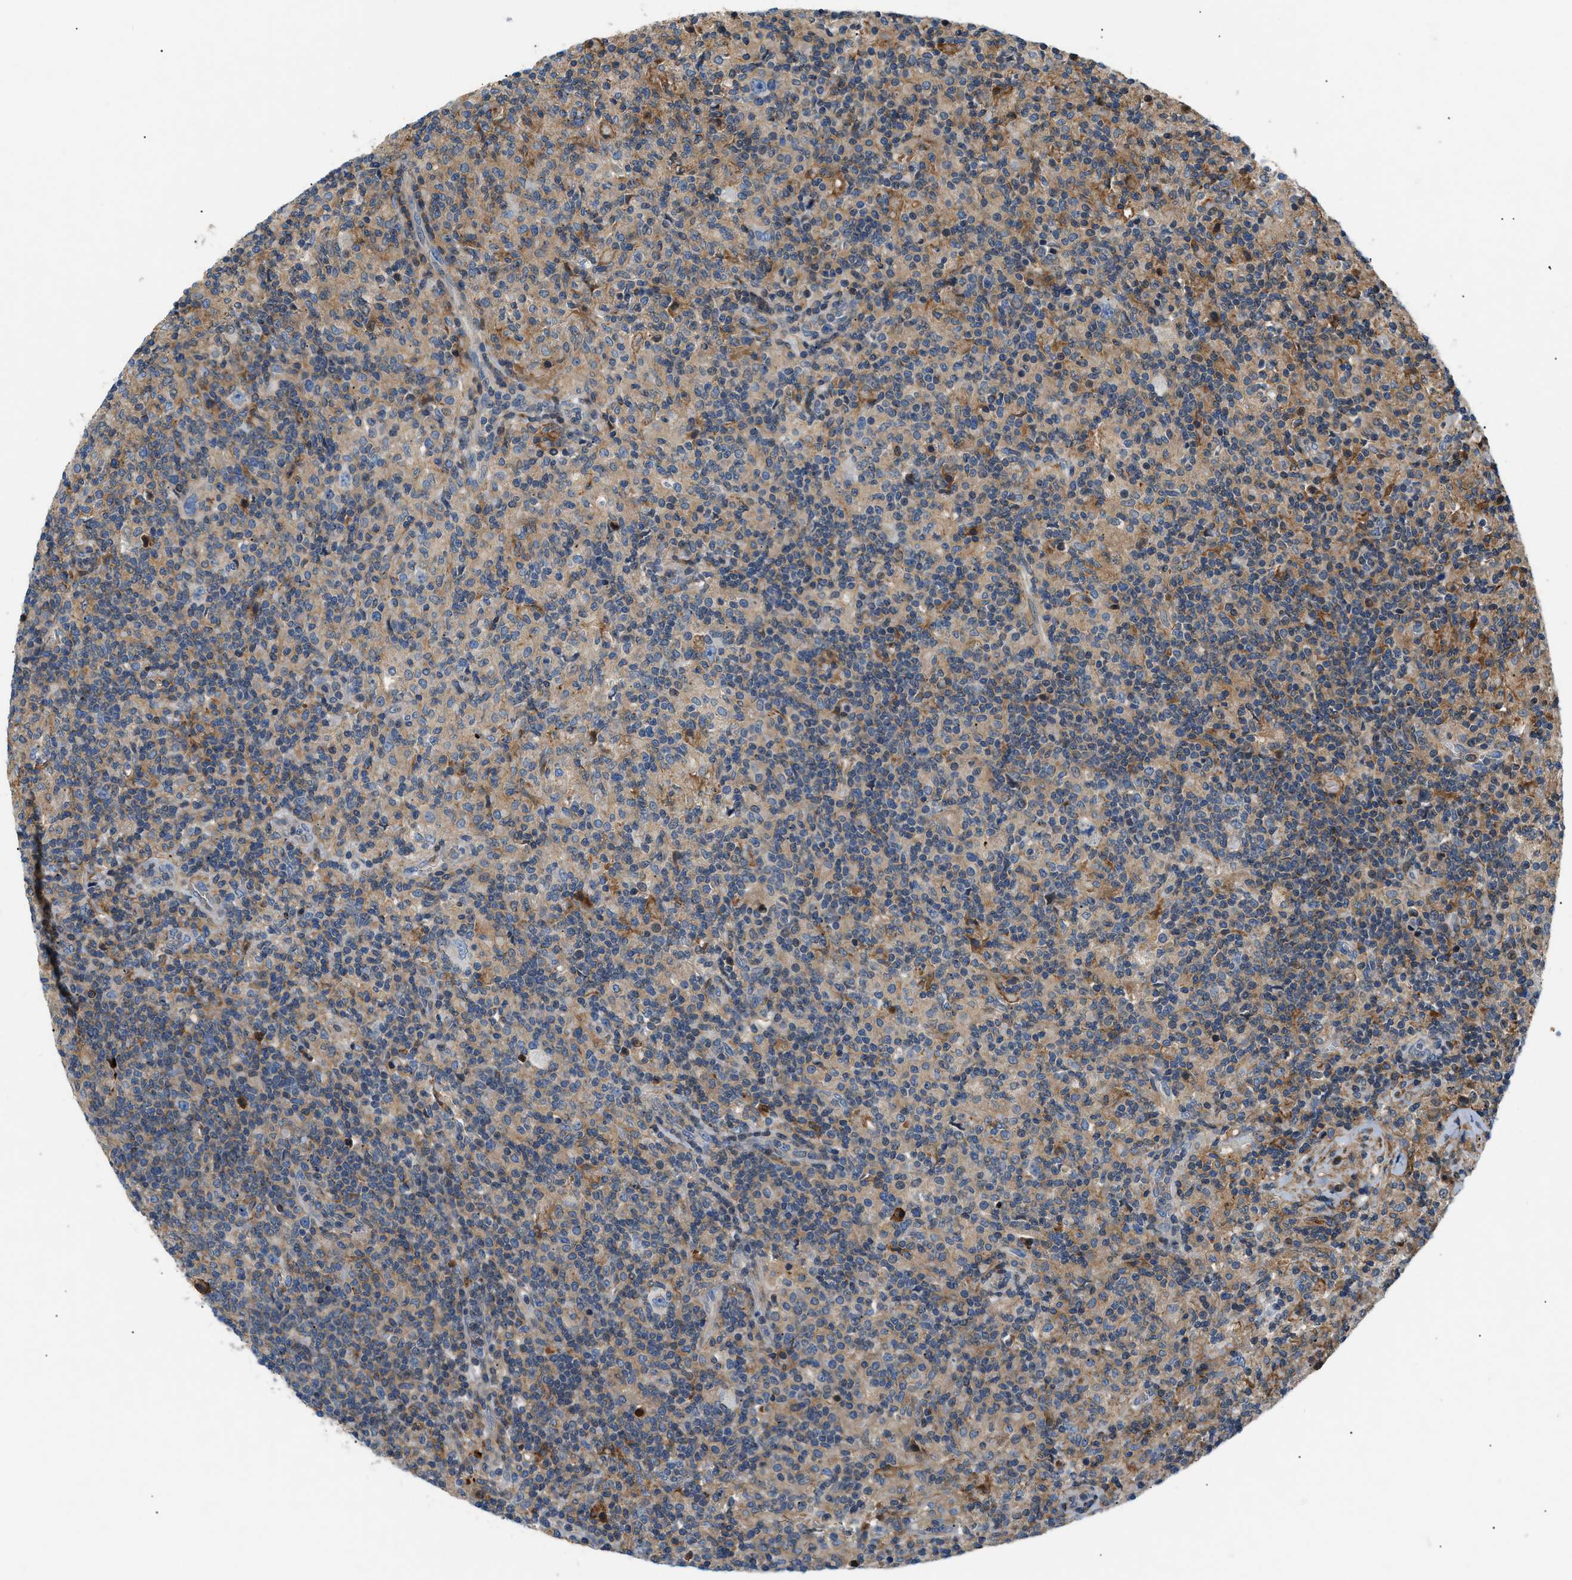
{"staining": {"intensity": "weak", "quantity": "<25%", "location": "cytoplasmic/membranous"}, "tissue": "lymphoma", "cell_type": "Tumor cells", "image_type": "cancer", "snomed": [{"axis": "morphology", "description": "Hodgkin's disease, NOS"}, {"axis": "topography", "description": "Lymph node"}], "caption": "Immunohistochemical staining of lymphoma shows no significant positivity in tumor cells.", "gene": "DHODH", "patient": {"sex": "male", "age": 70}}